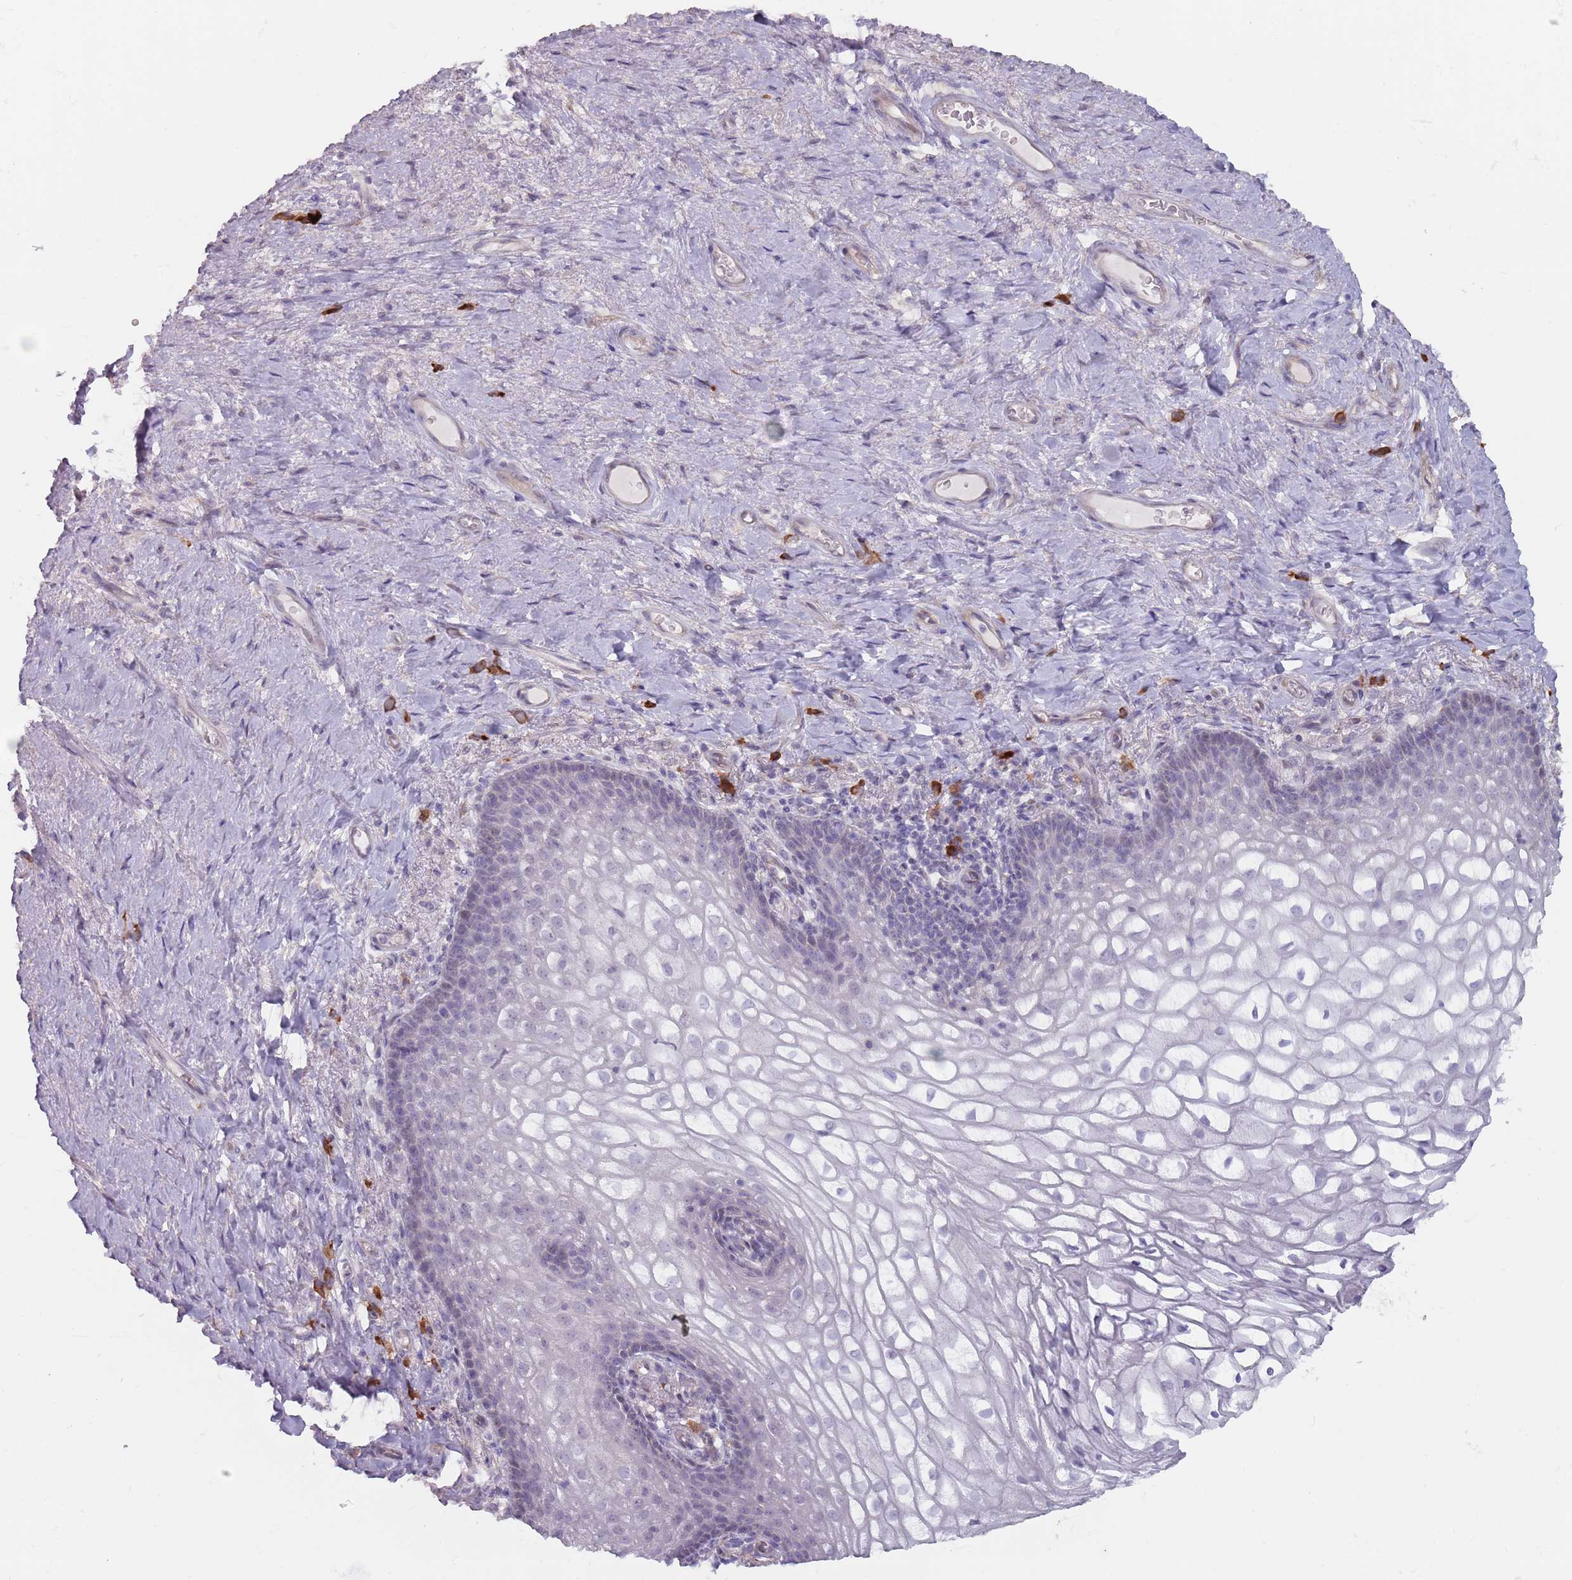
{"staining": {"intensity": "weak", "quantity": "<25%", "location": "nuclear"}, "tissue": "vagina", "cell_type": "Squamous epithelial cells", "image_type": "normal", "snomed": [{"axis": "morphology", "description": "Normal tissue, NOS"}, {"axis": "topography", "description": "Vagina"}], "caption": "DAB immunohistochemical staining of benign human vagina demonstrates no significant staining in squamous epithelial cells. (Stains: DAB immunohistochemistry (IHC) with hematoxylin counter stain, Microscopy: brightfield microscopy at high magnification).", "gene": "DXO", "patient": {"sex": "female", "age": 60}}